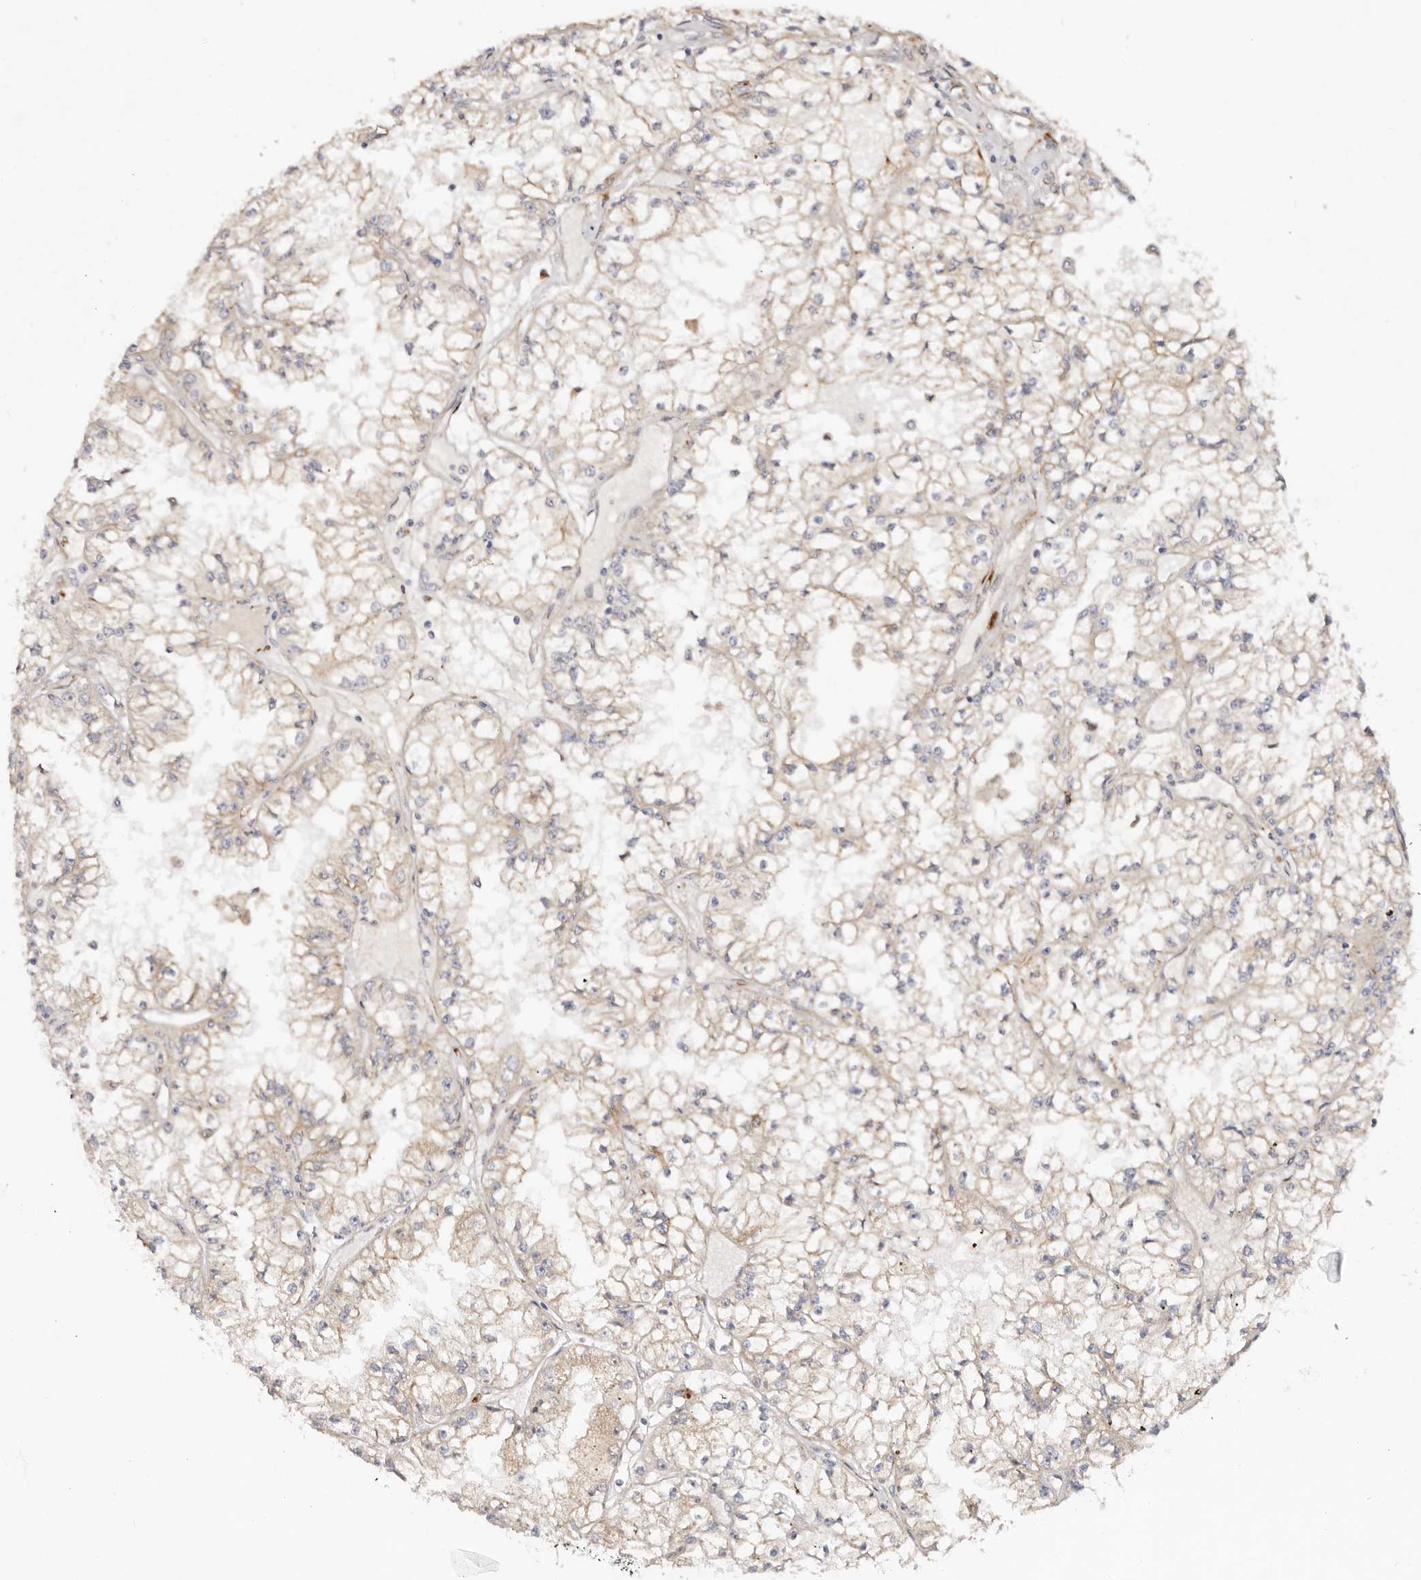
{"staining": {"intensity": "moderate", "quantity": "<25%", "location": "cytoplasmic/membranous"}, "tissue": "renal cancer", "cell_type": "Tumor cells", "image_type": "cancer", "snomed": [{"axis": "morphology", "description": "Adenocarcinoma, NOS"}, {"axis": "topography", "description": "Kidney"}], "caption": "IHC histopathology image of human adenocarcinoma (renal) stained for a protein (brown), which shows low levels of moderate cytoplasmic/membranous expression in about <25% of tumor cells.", "gene": "BCL2L15", "patient": {"sex": "male", "age": 56}}